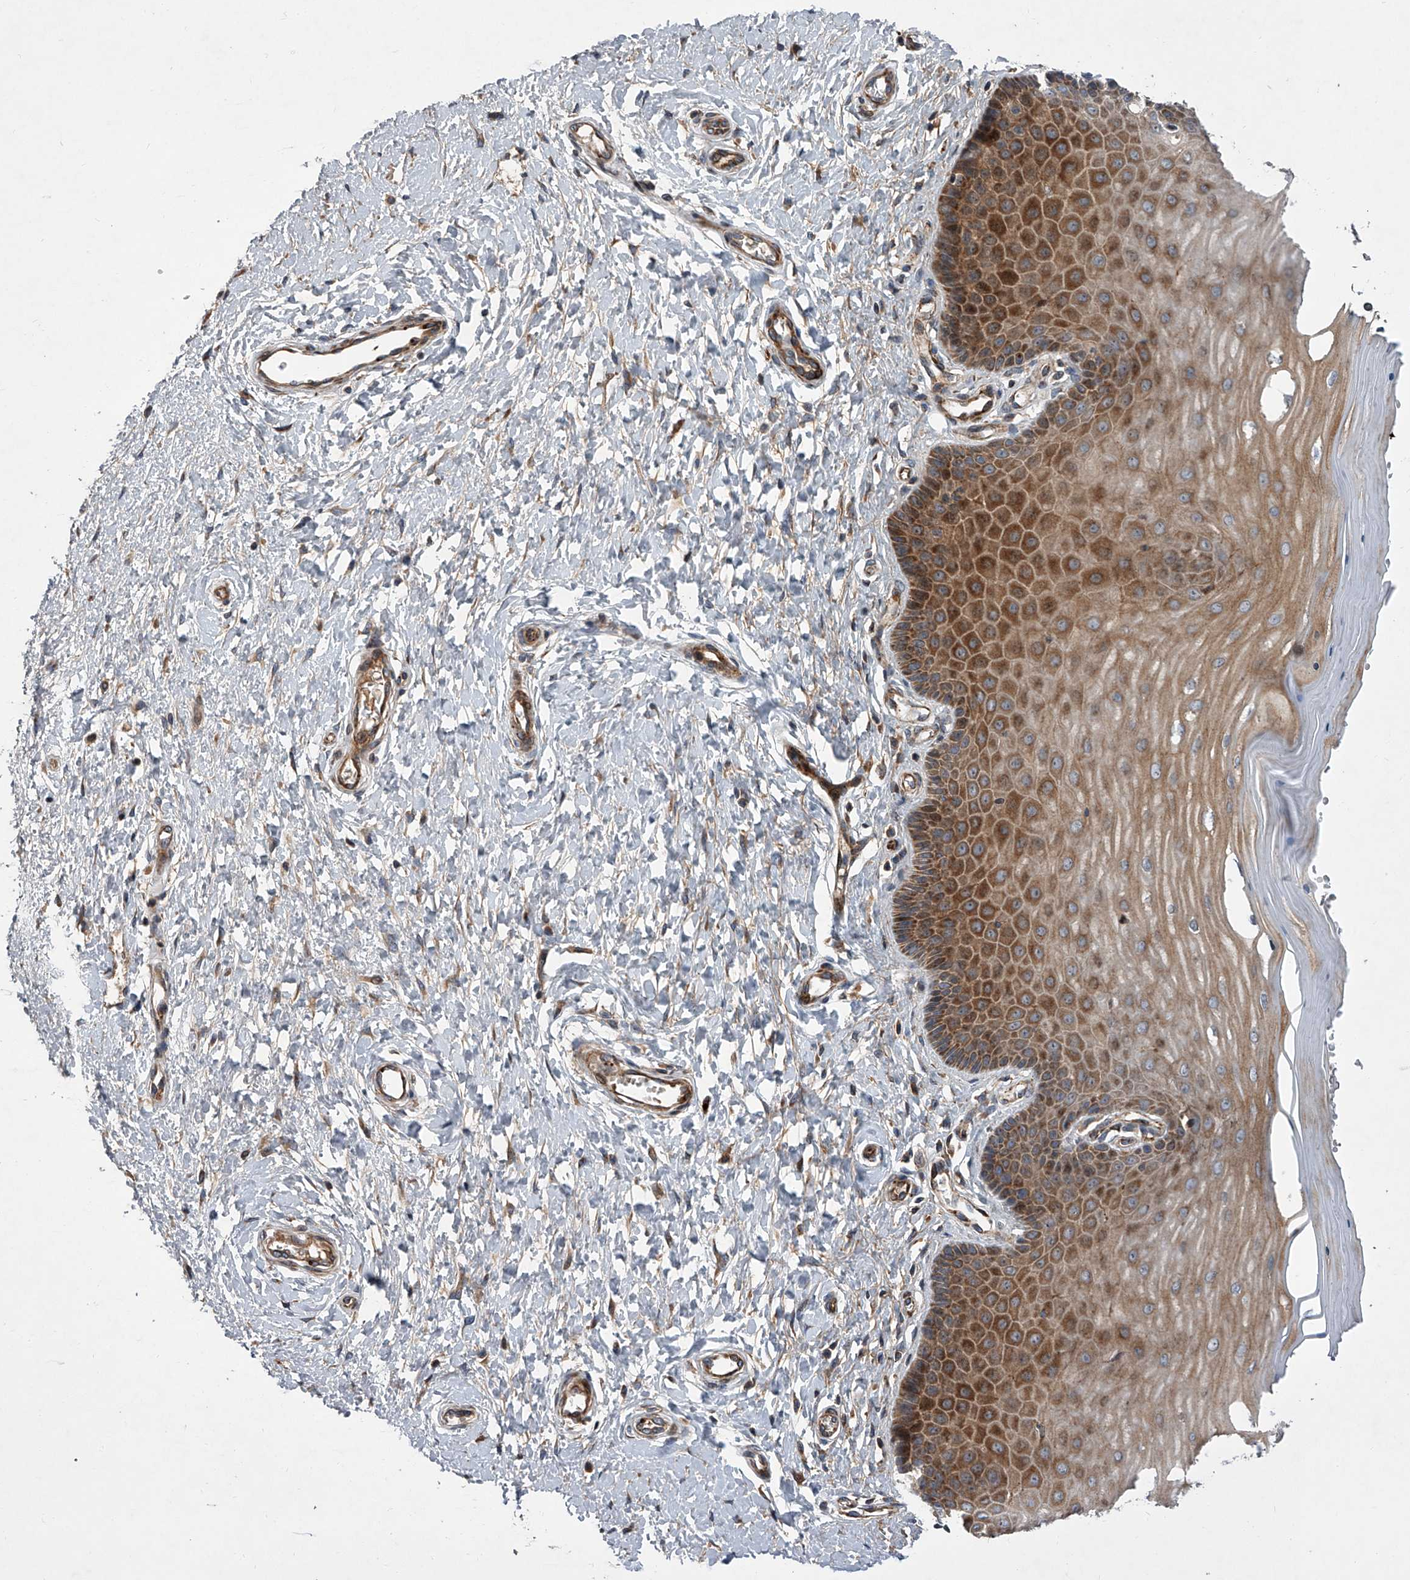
{"staining": {"intensity": "strong", "quantity": ">75%", "location": "cytoplasmic/membranous,nuclear"}, "tissue": "cervix", "cell_type": "Glandular cells", "image_type": "normal", "snomed": [{"axis": "morphology", "description": "Normal tissue, NOS"}, {"axis": "topography", "description": "Cervix"}], "caption": "Immunohistochemistry (DAB) staining of unremarkable human cervix reveals strong cytoplasmic/membranous,nuclear protein positivity in approximately >75% of glandular cells. (brown staining indicates protein expression, while blue staining denotes nuclei).", "gene": "USP47", "patient": {"sex": "female", "age": 55}}